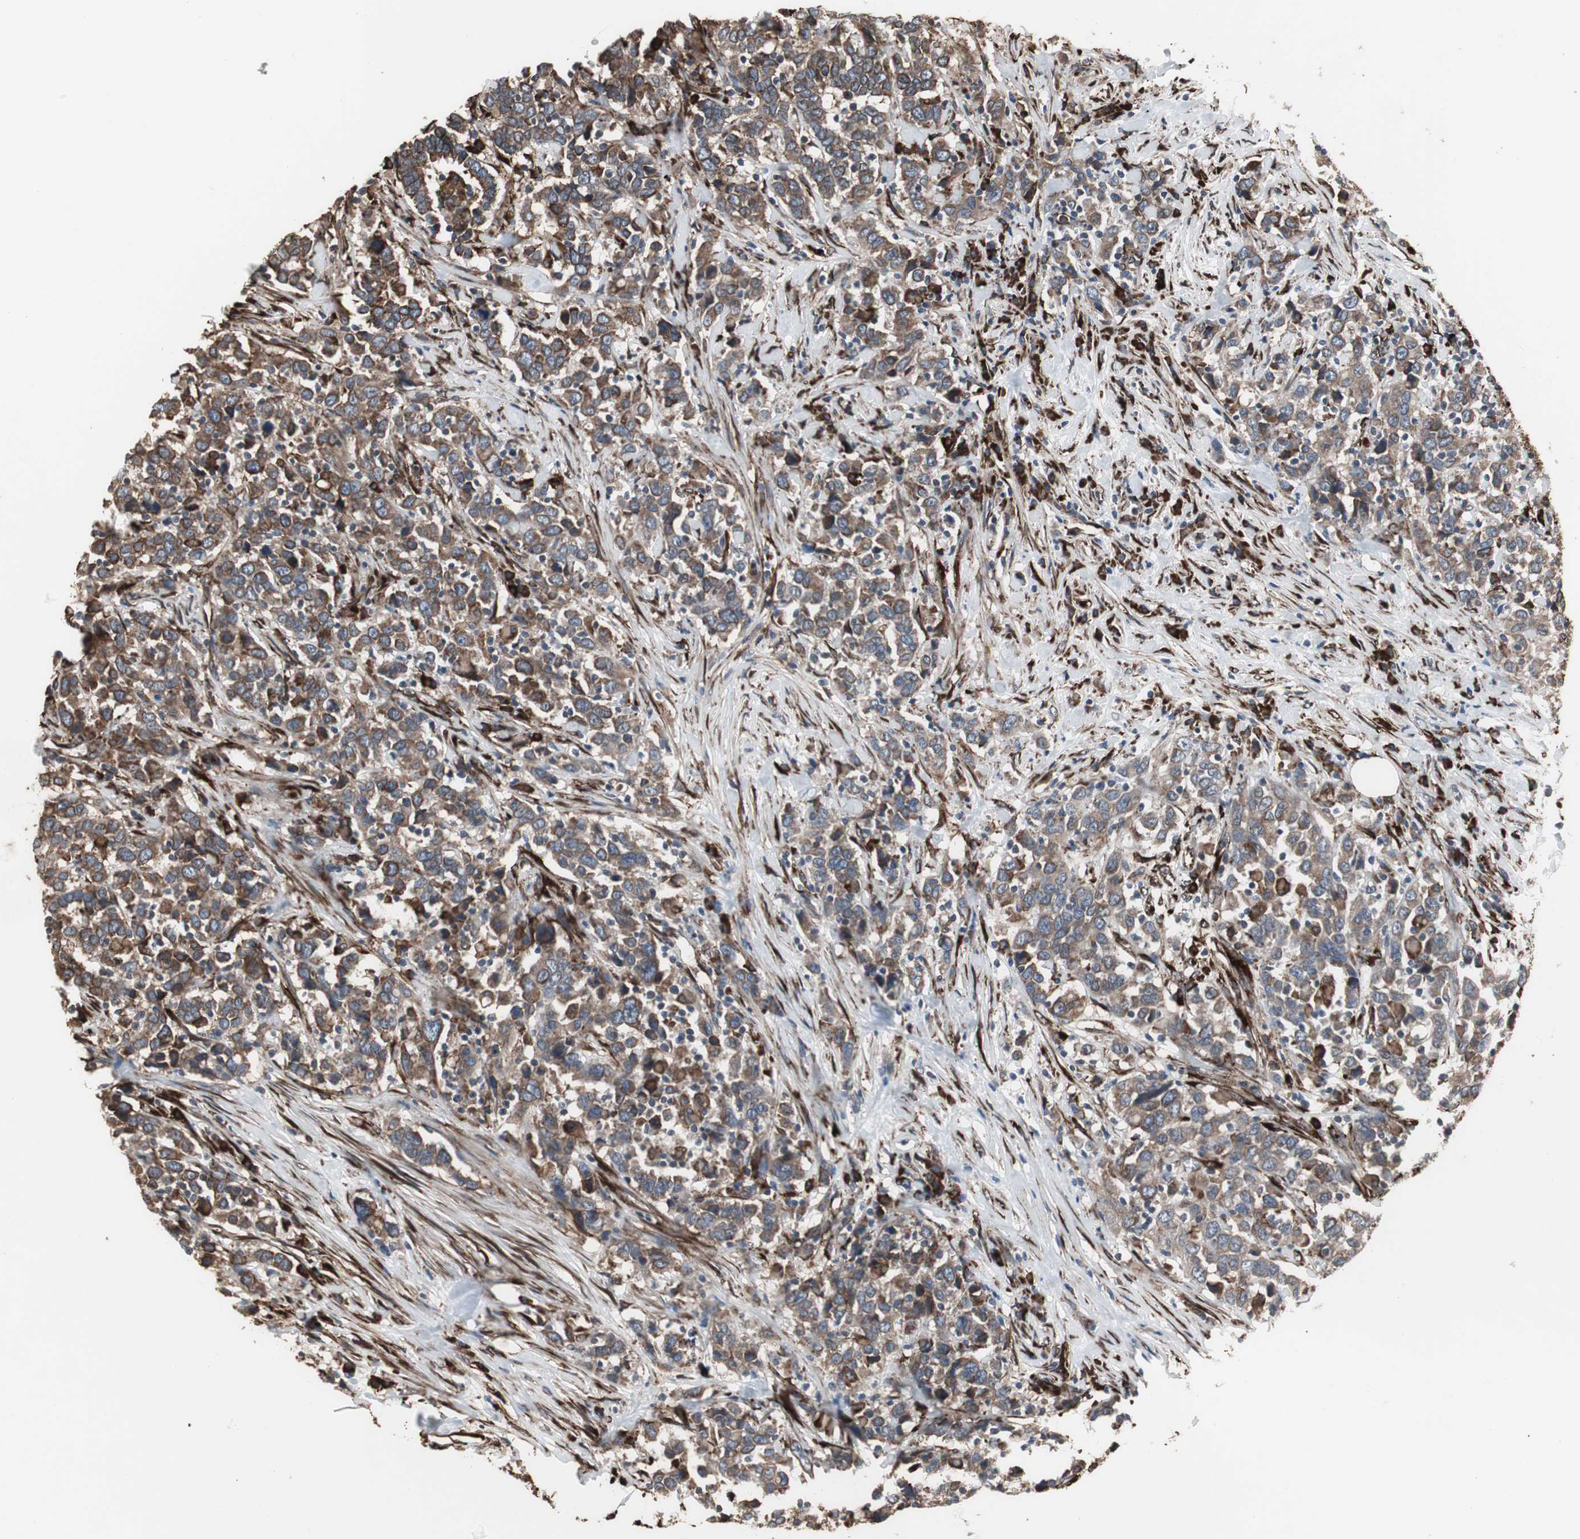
{"staining": {"intensity": "moderate", "quantity": ">75%", "location": "cytoplasmic/membranous"}, "tissue": "urothelial cancer", "cell_type": "Tumor cells", "image_type": "cancer", "snomed": [{"axis": "morphology", "description": "Urothelial carcinoma, High grade"}, {"axis": "topography", "description": "Urinary bladder"}], "caption": "There is medium levels of moderate cytoplasmic/membranous positivity in tumor cells of high-grade urothelial carcinoma, as demonstrated by immunohistochemical staining (brown color).", "gene": "CALU", "patient": {"sex": "male", "age": 61}}